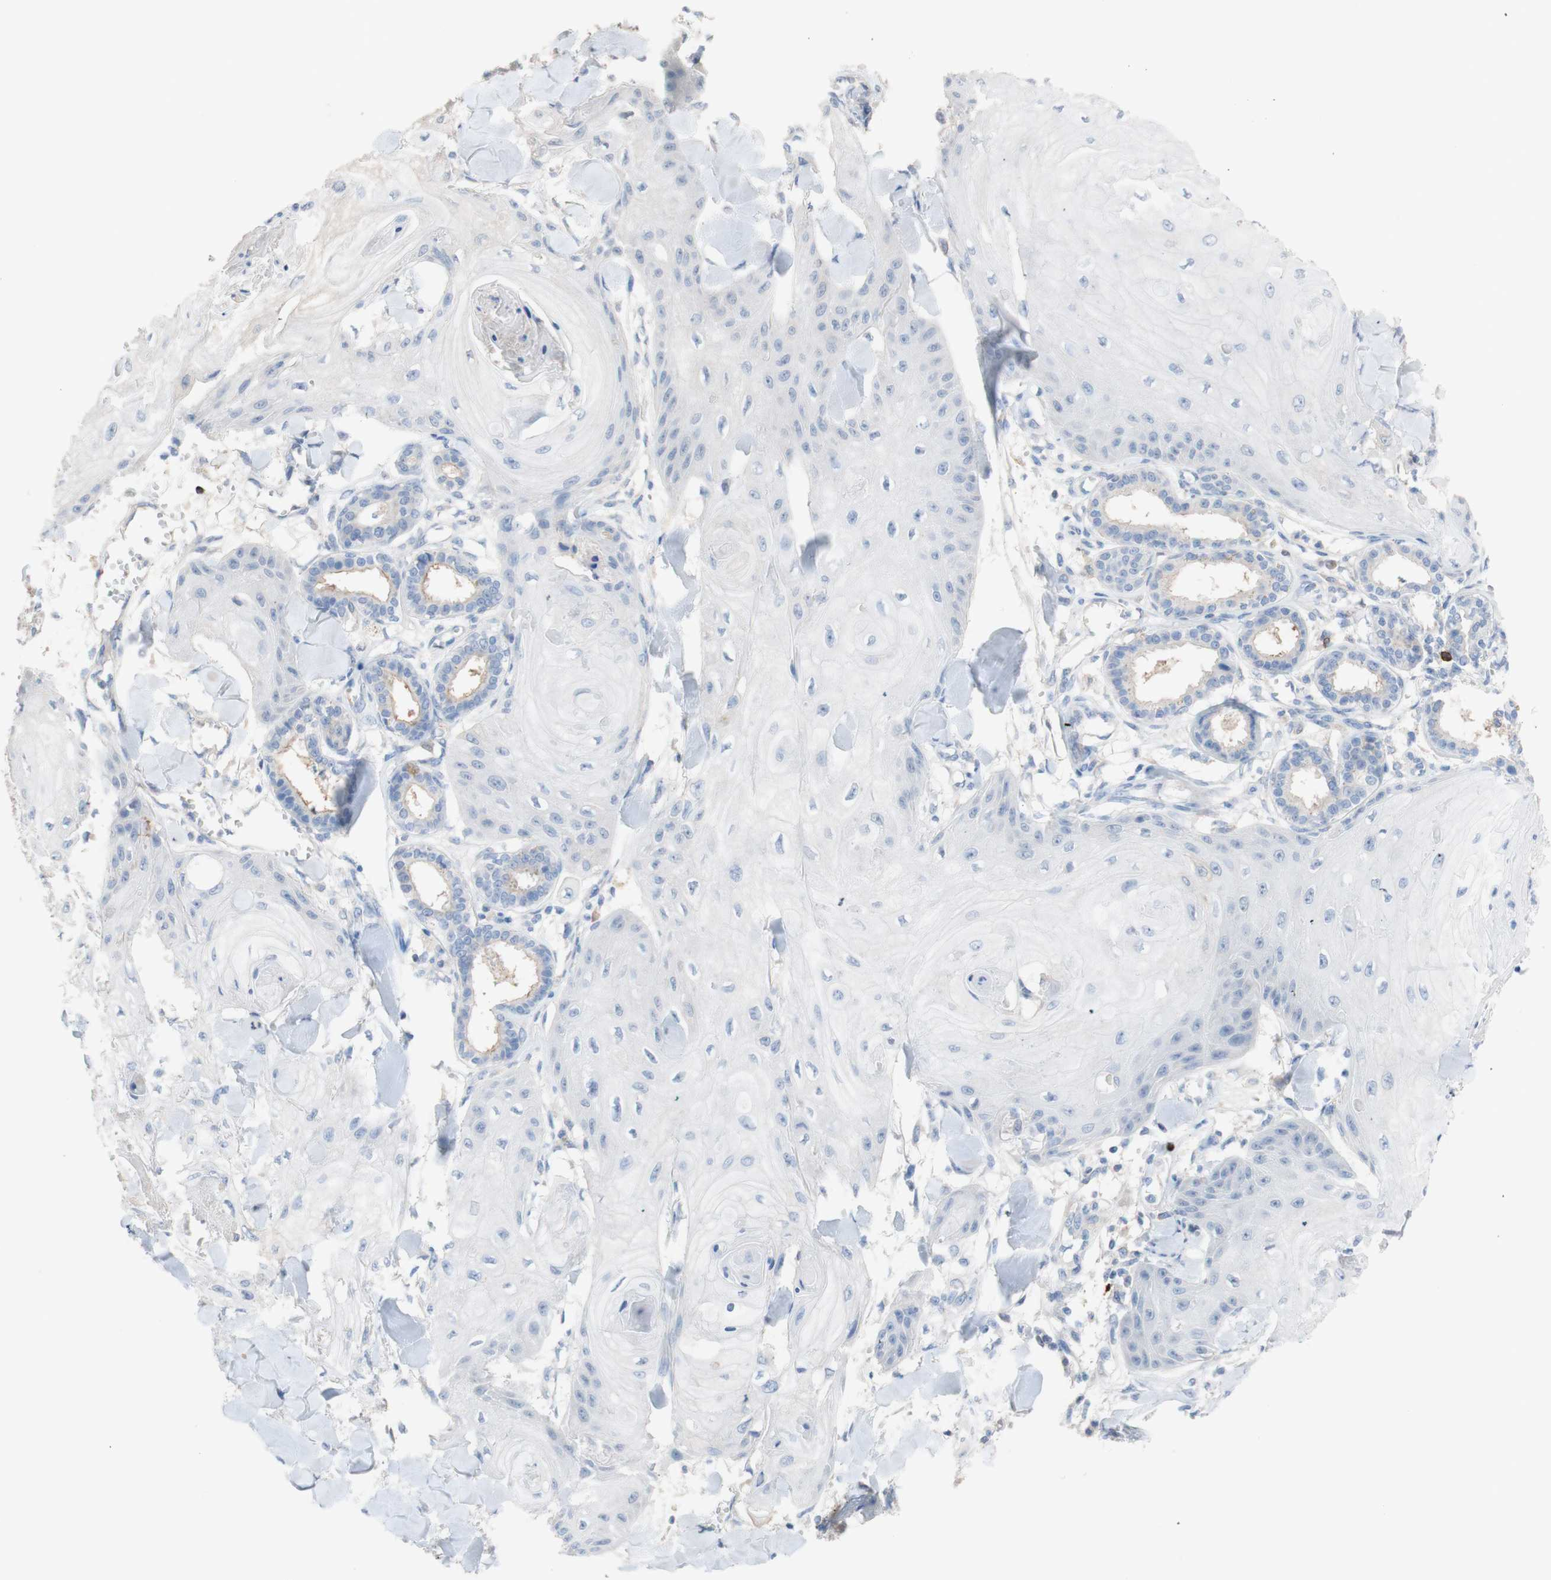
{"staining": {"intensity": "negative", "quantity": "none", "location": "none"}, "tissue": "skin cancer", "cell_type": "Tumor cells", "image_type": "cancer", "snomed": [{"axis": "morphology", "description": "Squamous cell carcinoma, NOS"}, {"axis": "topography", "description": "Skin"}], "caption": "Human skin squamous cell carcinoma stained for a protein using immunohistochemistry (IHC) exhibits no staining in tumor cells.", "gene": "PACSIN1", "patient": {"sex": "male", "age": 74}}